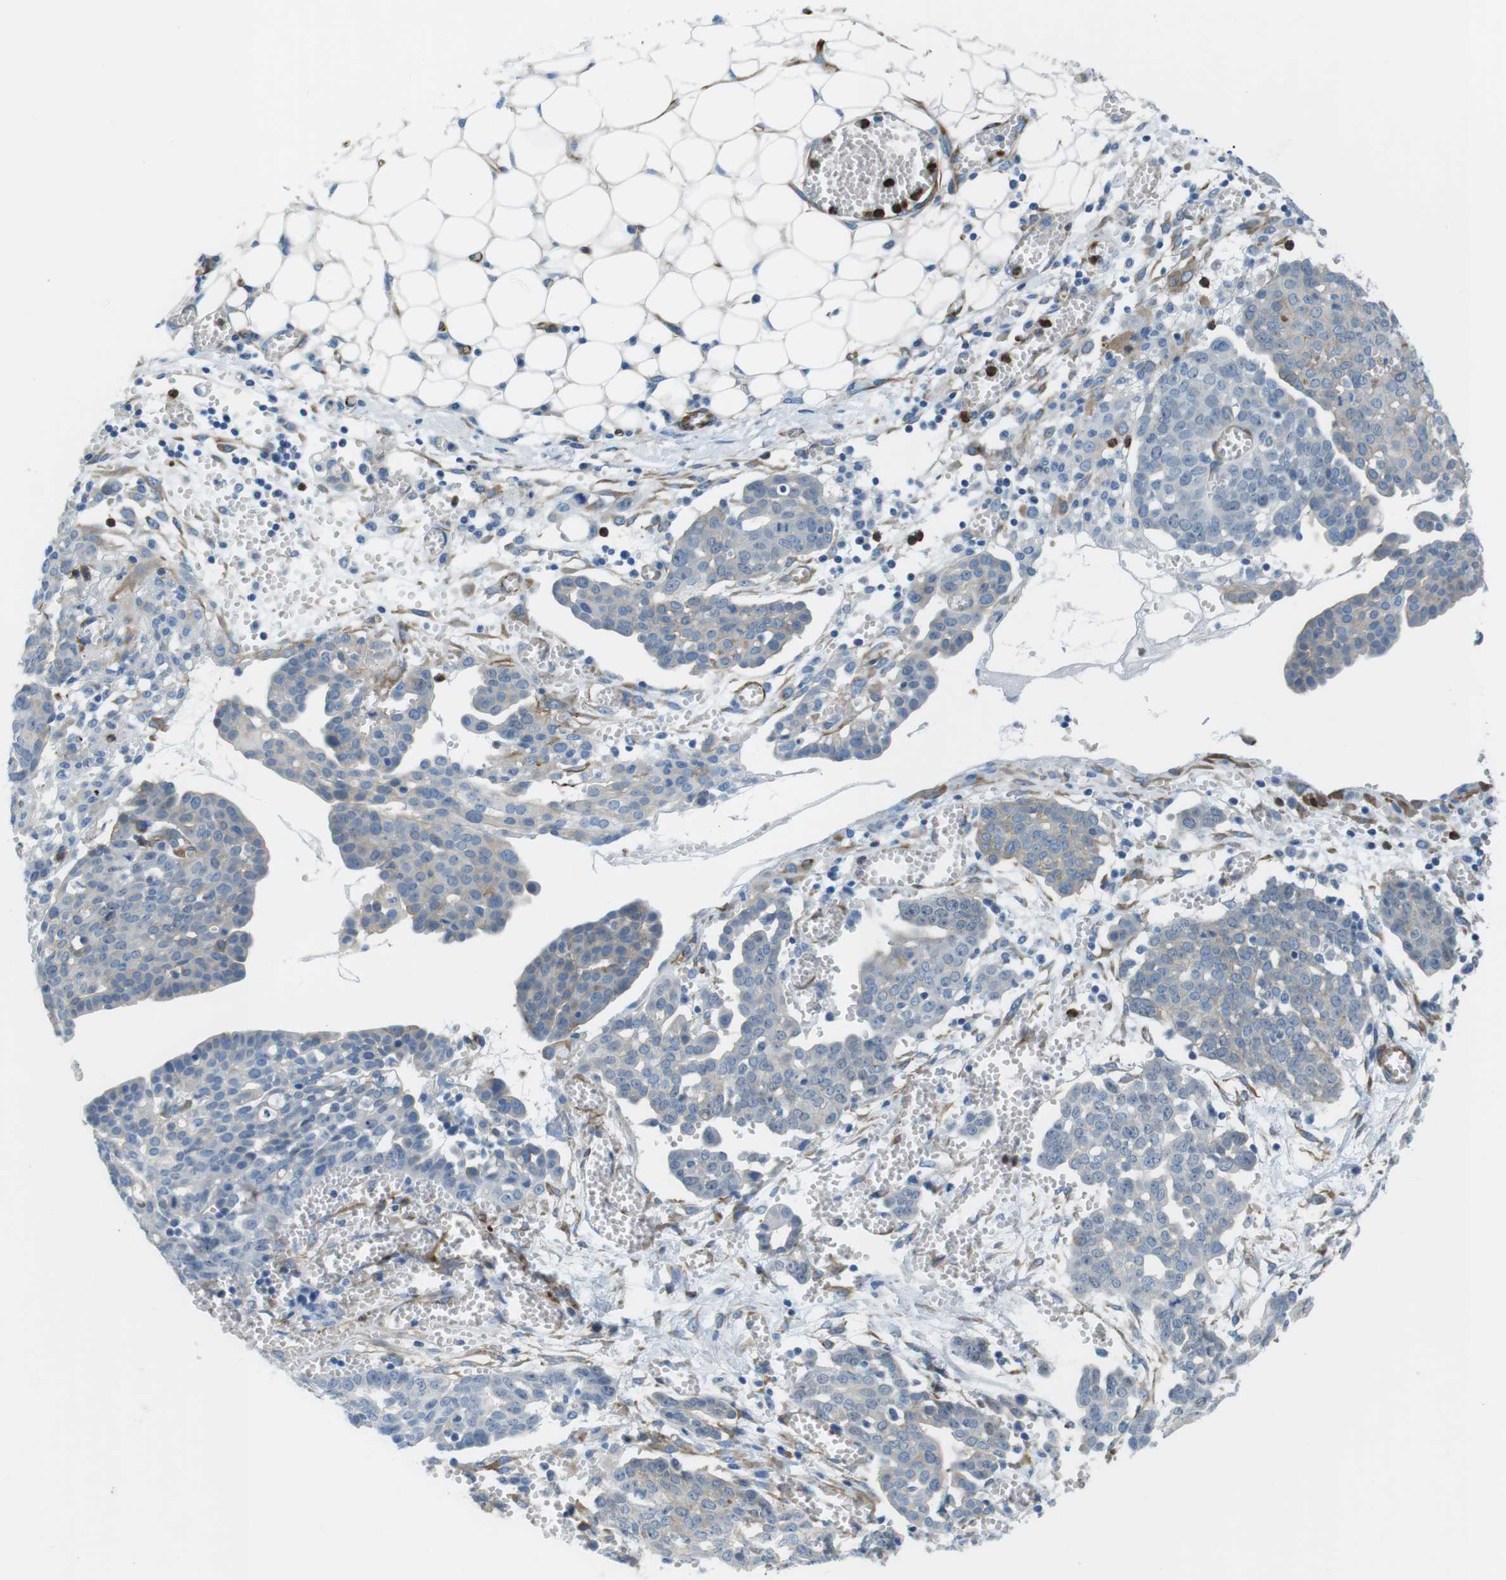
{"staining": {"intensity": "weak", "quantity": "25%-75%", "location": "cytoplasmic/membranous"}, "tissue": "ovarian cancer", "cell_type": "Tumor cells", "image_type": "cancer", "snomed": [{"axis": "morphology", "description": "Cystadenocarcinoma, serous, NOS"}, {"axis": "topography", "description": "Soft tissue"}, {"axis": "topography", "description": "Ovary"}], "caption": "Weak cytoplasmic/membranous expression for a protein is identified in about 25%-75% of tumor cells of serous cystadenocarcinoma (ovarian) using IHC.", "gene": "EMP2", "patient": {"sex": "female", "age": 57}}